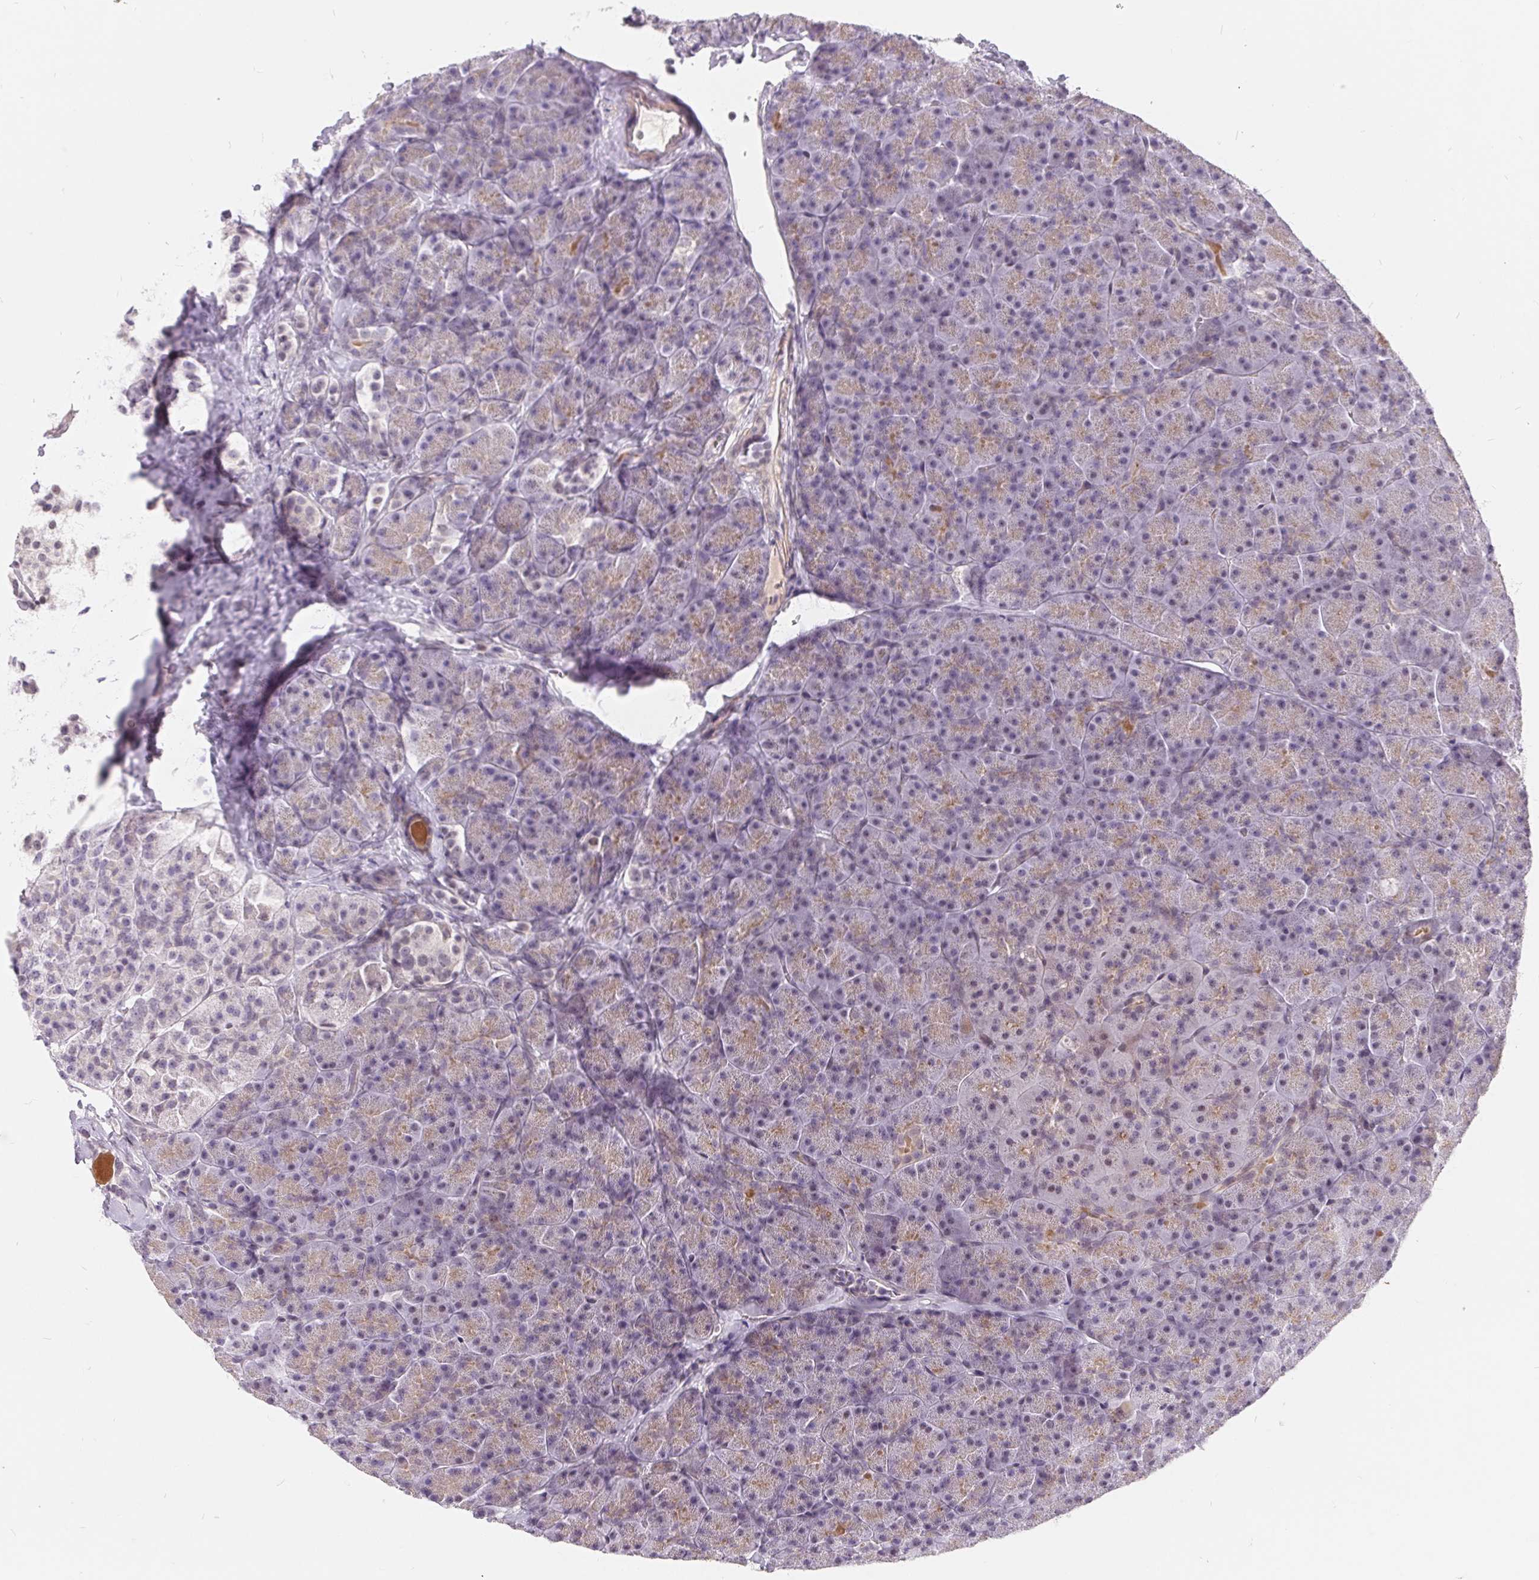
{"staining": {"intensity": "negative", "quantity": "none", "location": "none"}, "tissue": "carcinoid", "cell_type": "Tumor cells", "image_type": "cancer", "snomed": [{"axis": "morphology", "description": "Normal tissue, NOS"}, {"axis": "morphology", "description": "Carcinoid, malignant, NOS"}, {"axis": "topography", "description": "Pancreas"}], "caption": "High power microscopy image of an IHC image of malignant carcinoid, revealing no significant expression in tumor cells.", "gene": "NRG2", "patient": {"sex": "male", "age": 36}}